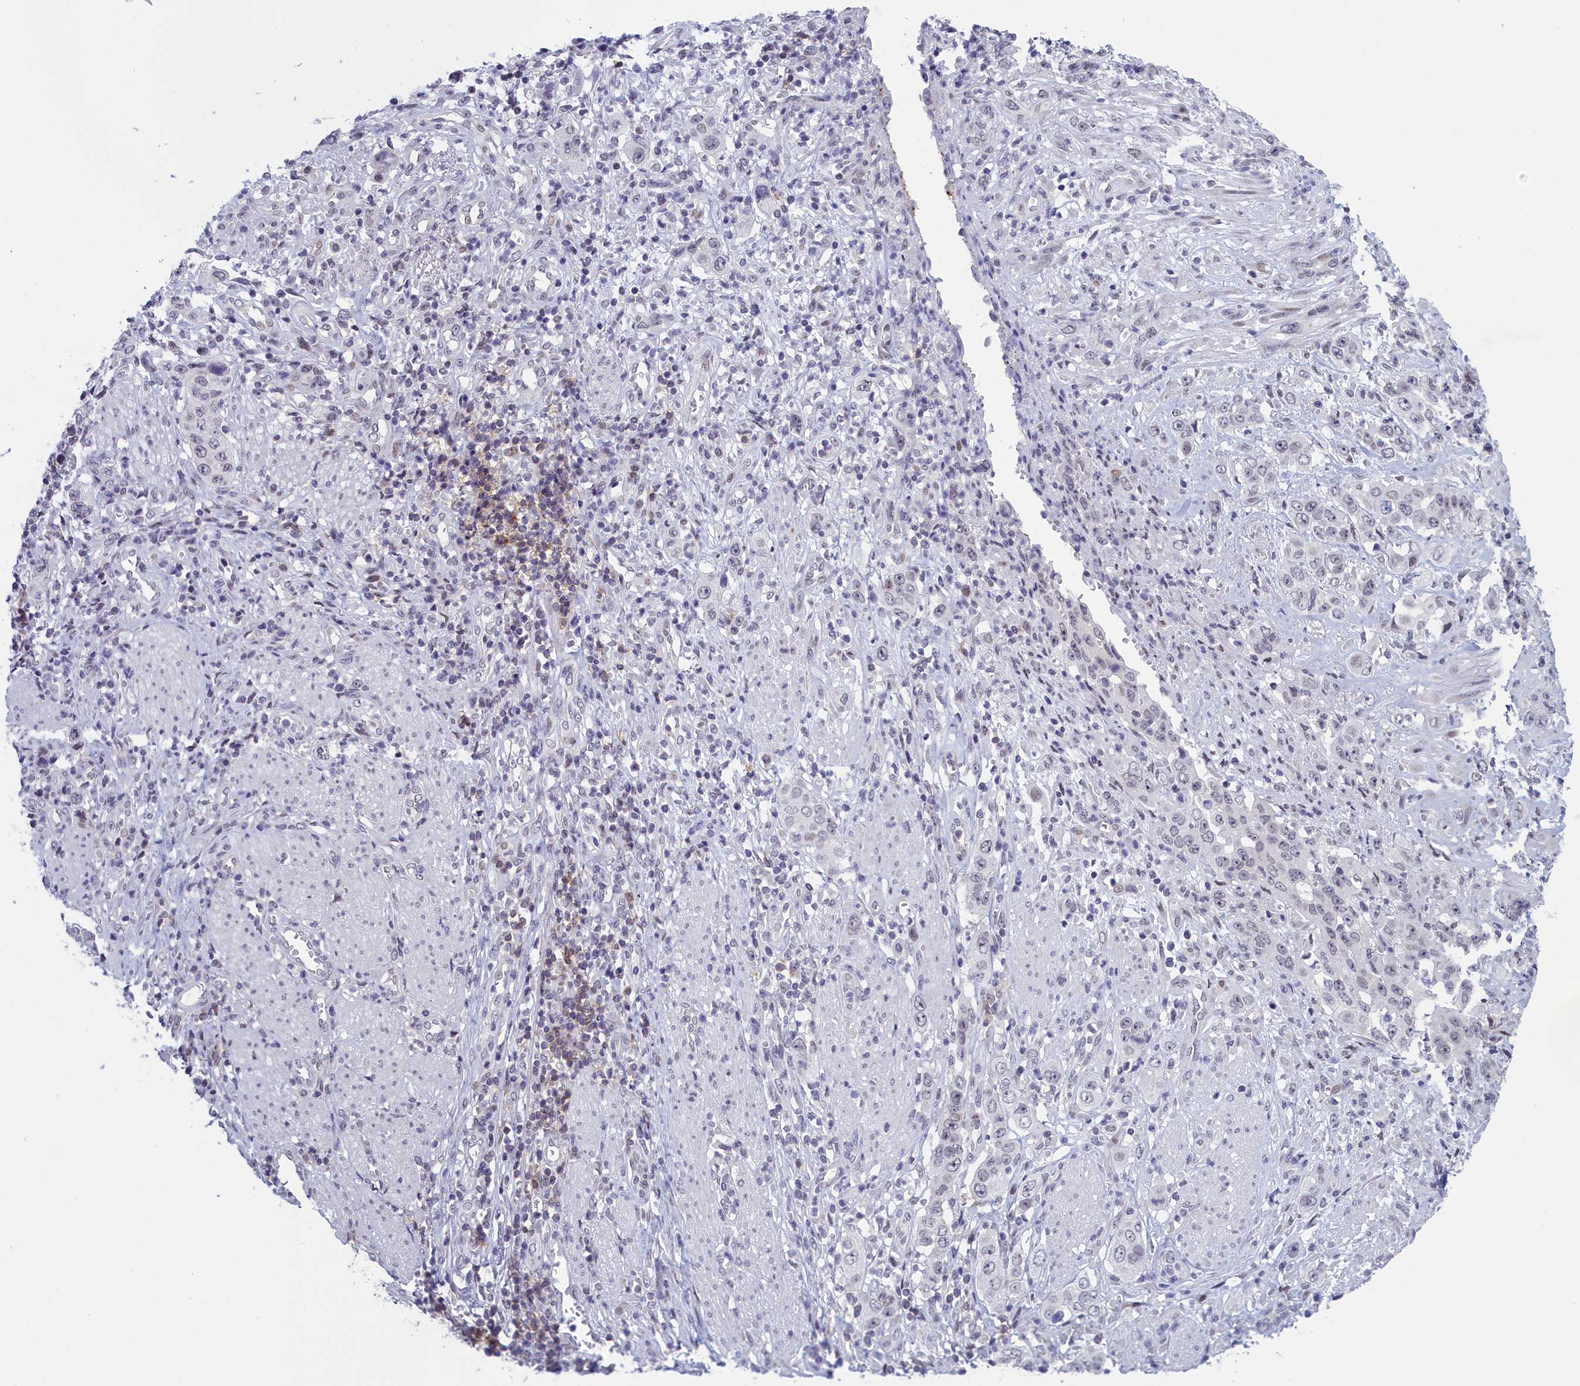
{"staining": {"intensity": "negative", "quantity": "none", "location": "none"}, "tissue": "stomach cancer", "cell_type": "Tumor cells", "image_type": "cancer", "snomed": [{"axis": "morphology", "description": "Adenocarcinoma, NOS"}, {"axis": "topography", "description": "Stomach, upper"}], "caption": "This is an immunohistochemistry histopathology image of human adenocarcinoma (stomach). There is no staining in tumor cells.", "gene": "ATF7IP2", "patient": {"sex": "male", "age": 62}}